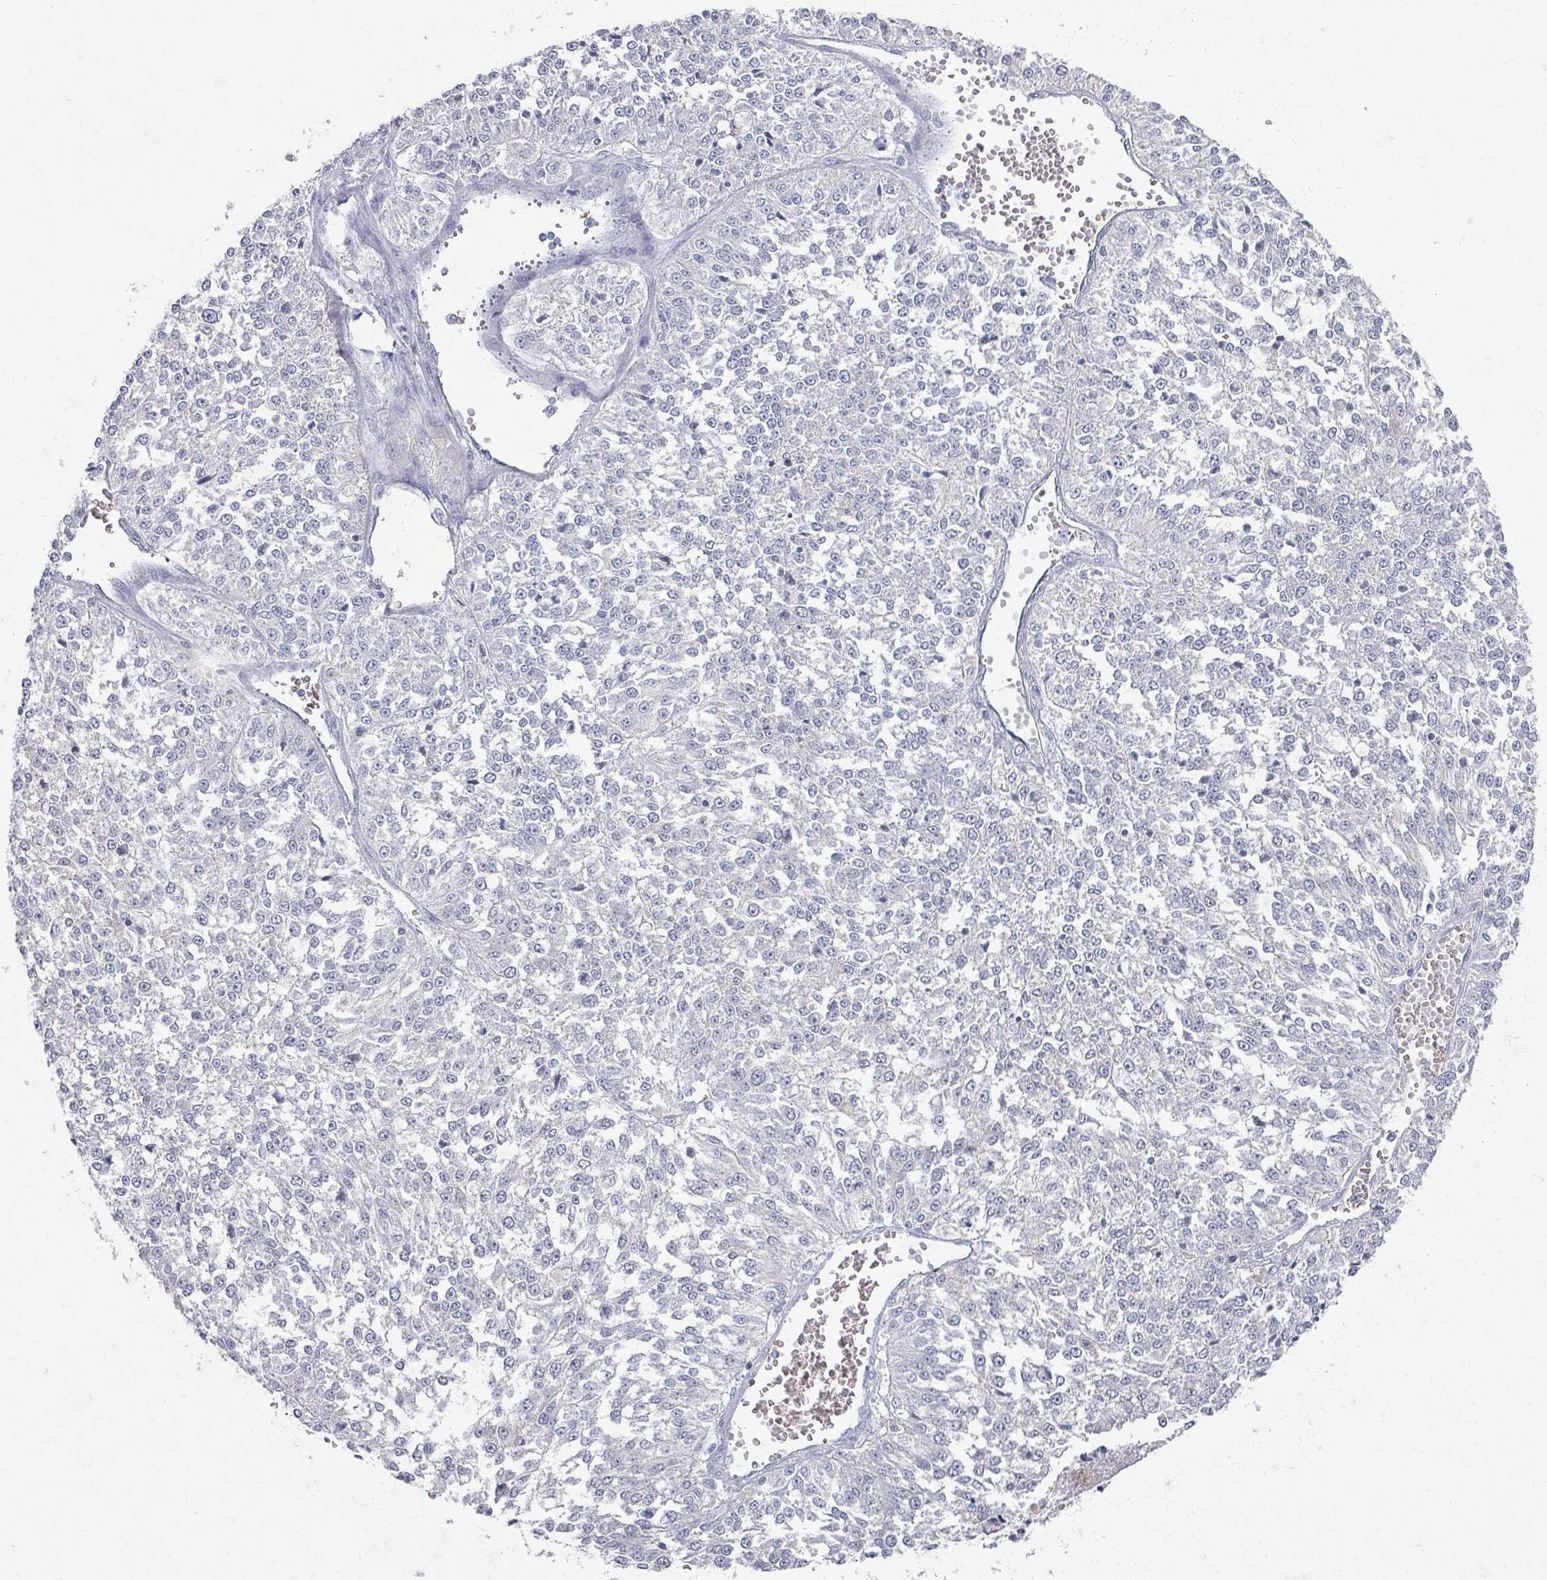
{"staining": {"intensity": "negative", "quantity": "none", "location": "none"}, "tissue": "melanoma", "cell_type": "Tumor cells", "image_type": "cancer", "snomed": [{"axis": "morphology", "description": "Malignant melanoma, NOS"}, {"axis": "topography", "description": "Skin"}], "caption": "A high-resolution histopathology image shows immunohistochemistry (IHC) staining of malignant melanoma, which displays no significant positivity in tumor cells.", "gene": "OMG", "patient": {"sex": "female", "age": 64}}